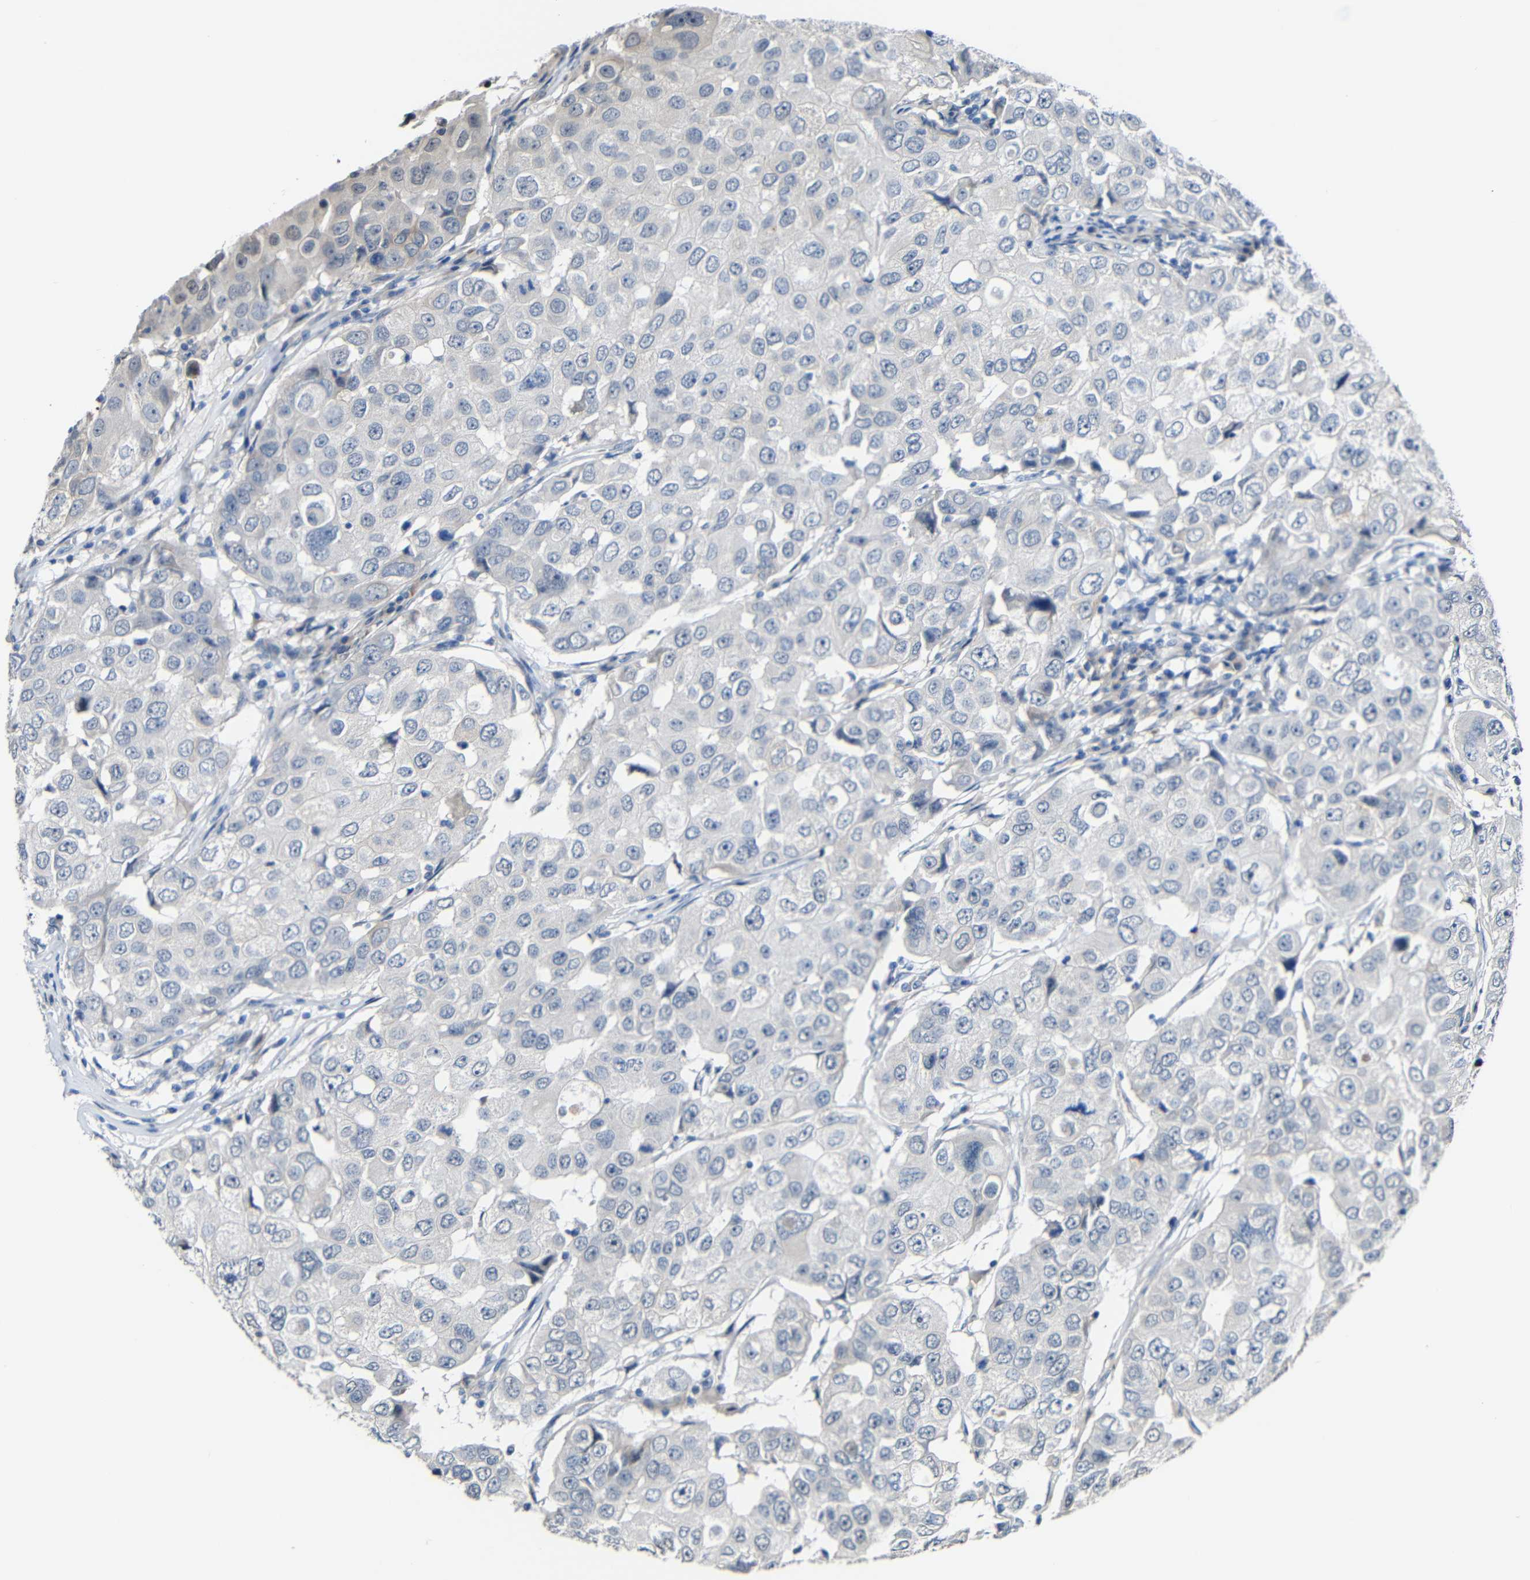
{"staining": {"intensity": "negative", "quantity": "none", "location": "none"}, "tissue": "breast cancer", "cell_type": "Tumor cells", "image_type": "cancer", "snomed": [{"axis": "morphology", "description": "Duct carcinoma"}, {"axis": "topography", "description": "Breast"}], "caption": "Histopathology image shows no protein expression in tumor cells of breast invasive ductal carcinoma tissue.", "gene": "STBD1", "patient": {"sex": "female", "age": 27}}